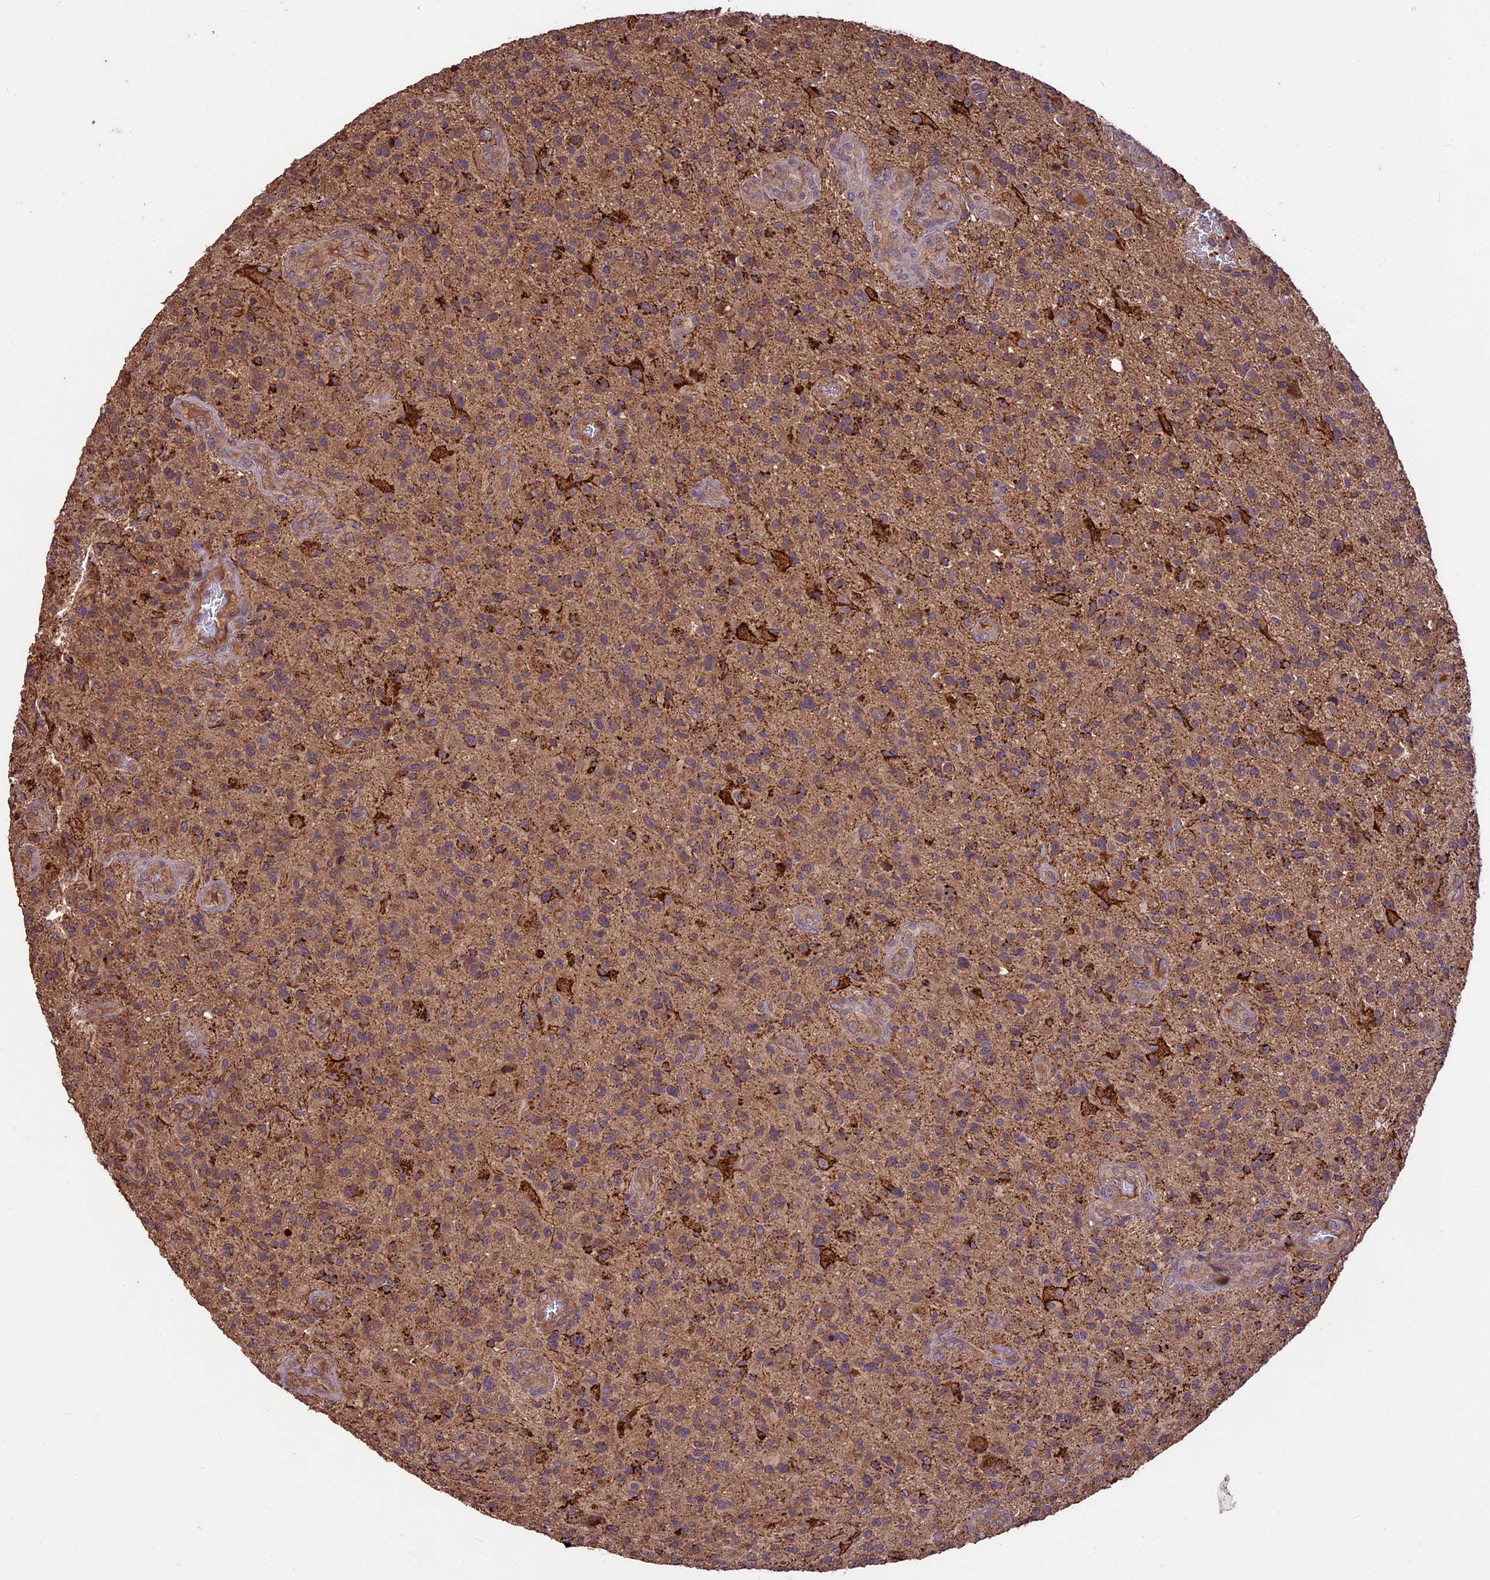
{"staining": {"intensity": "moderate", "quantity": ">75%", "location": "cytoplasmic/membranous"}, "tissue": "glioma", "cell_type": "Tumor cells", "image_type": "cancer", "snomed": [{"axis": "morphology", "description": "Glioma, malignant, High grade"}, {"axis": "topography", "description": "Brain"}], "caption": "Protein staining of glioma tissue shows moderate cytoplasmic/membranous staining in about >75% of tumor cells.", "gene": "CRLF1", "patient": {"sex": "male", "age": 47}}